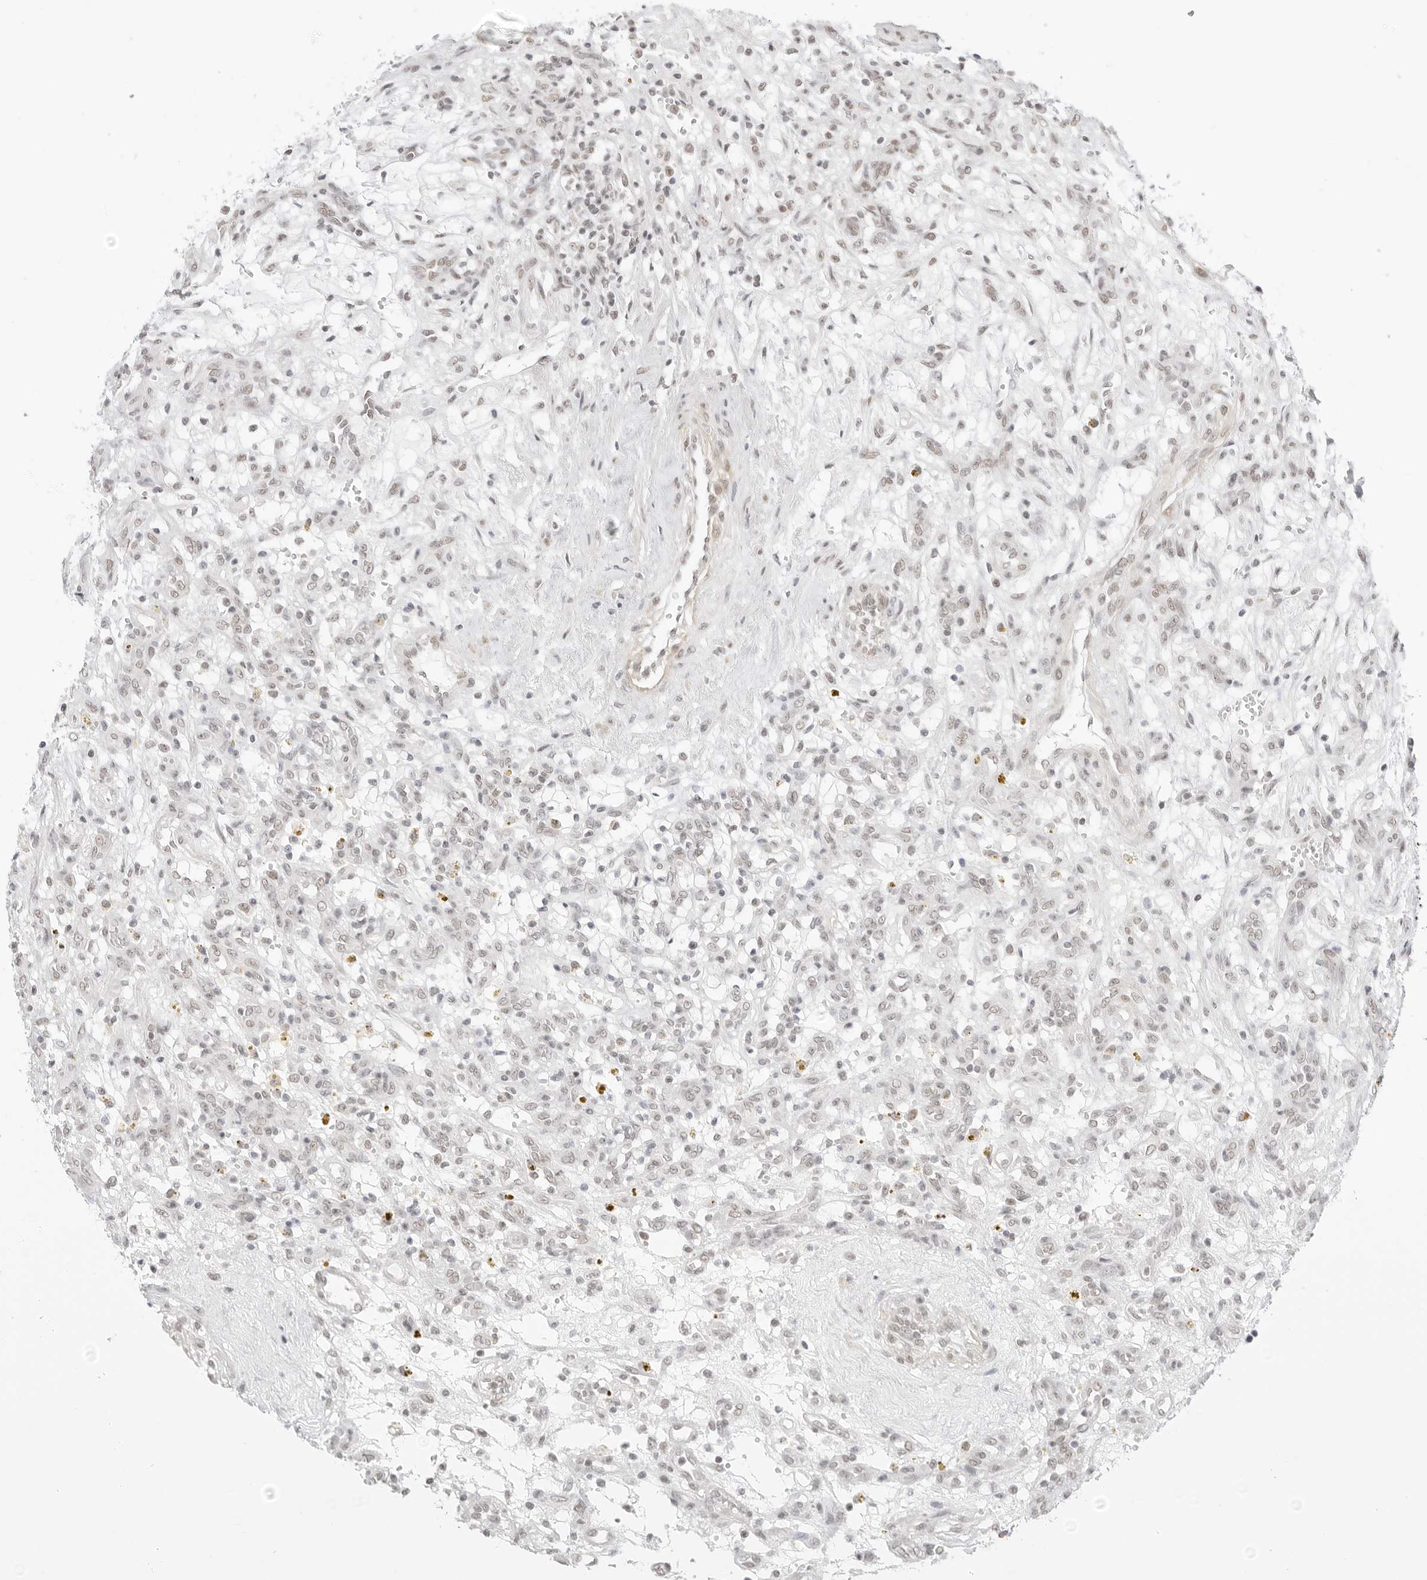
{"staining": {"intensity": "negative", "quantity": "none", "location": "none"}, "tissue": "renal cancer", "cell_type": "Tumor cells", "image_type": "cancer", "snomed": [{"axis": "morphology", "description": "Adenocarcinoma, NOS"}, {"axis": "topography", "description": "Kidney"}], "caption": "Tumor cells show no significant staining in renal cancer.", "gene": "TCIM", "patient": {"sex": "female", "age": 57}}